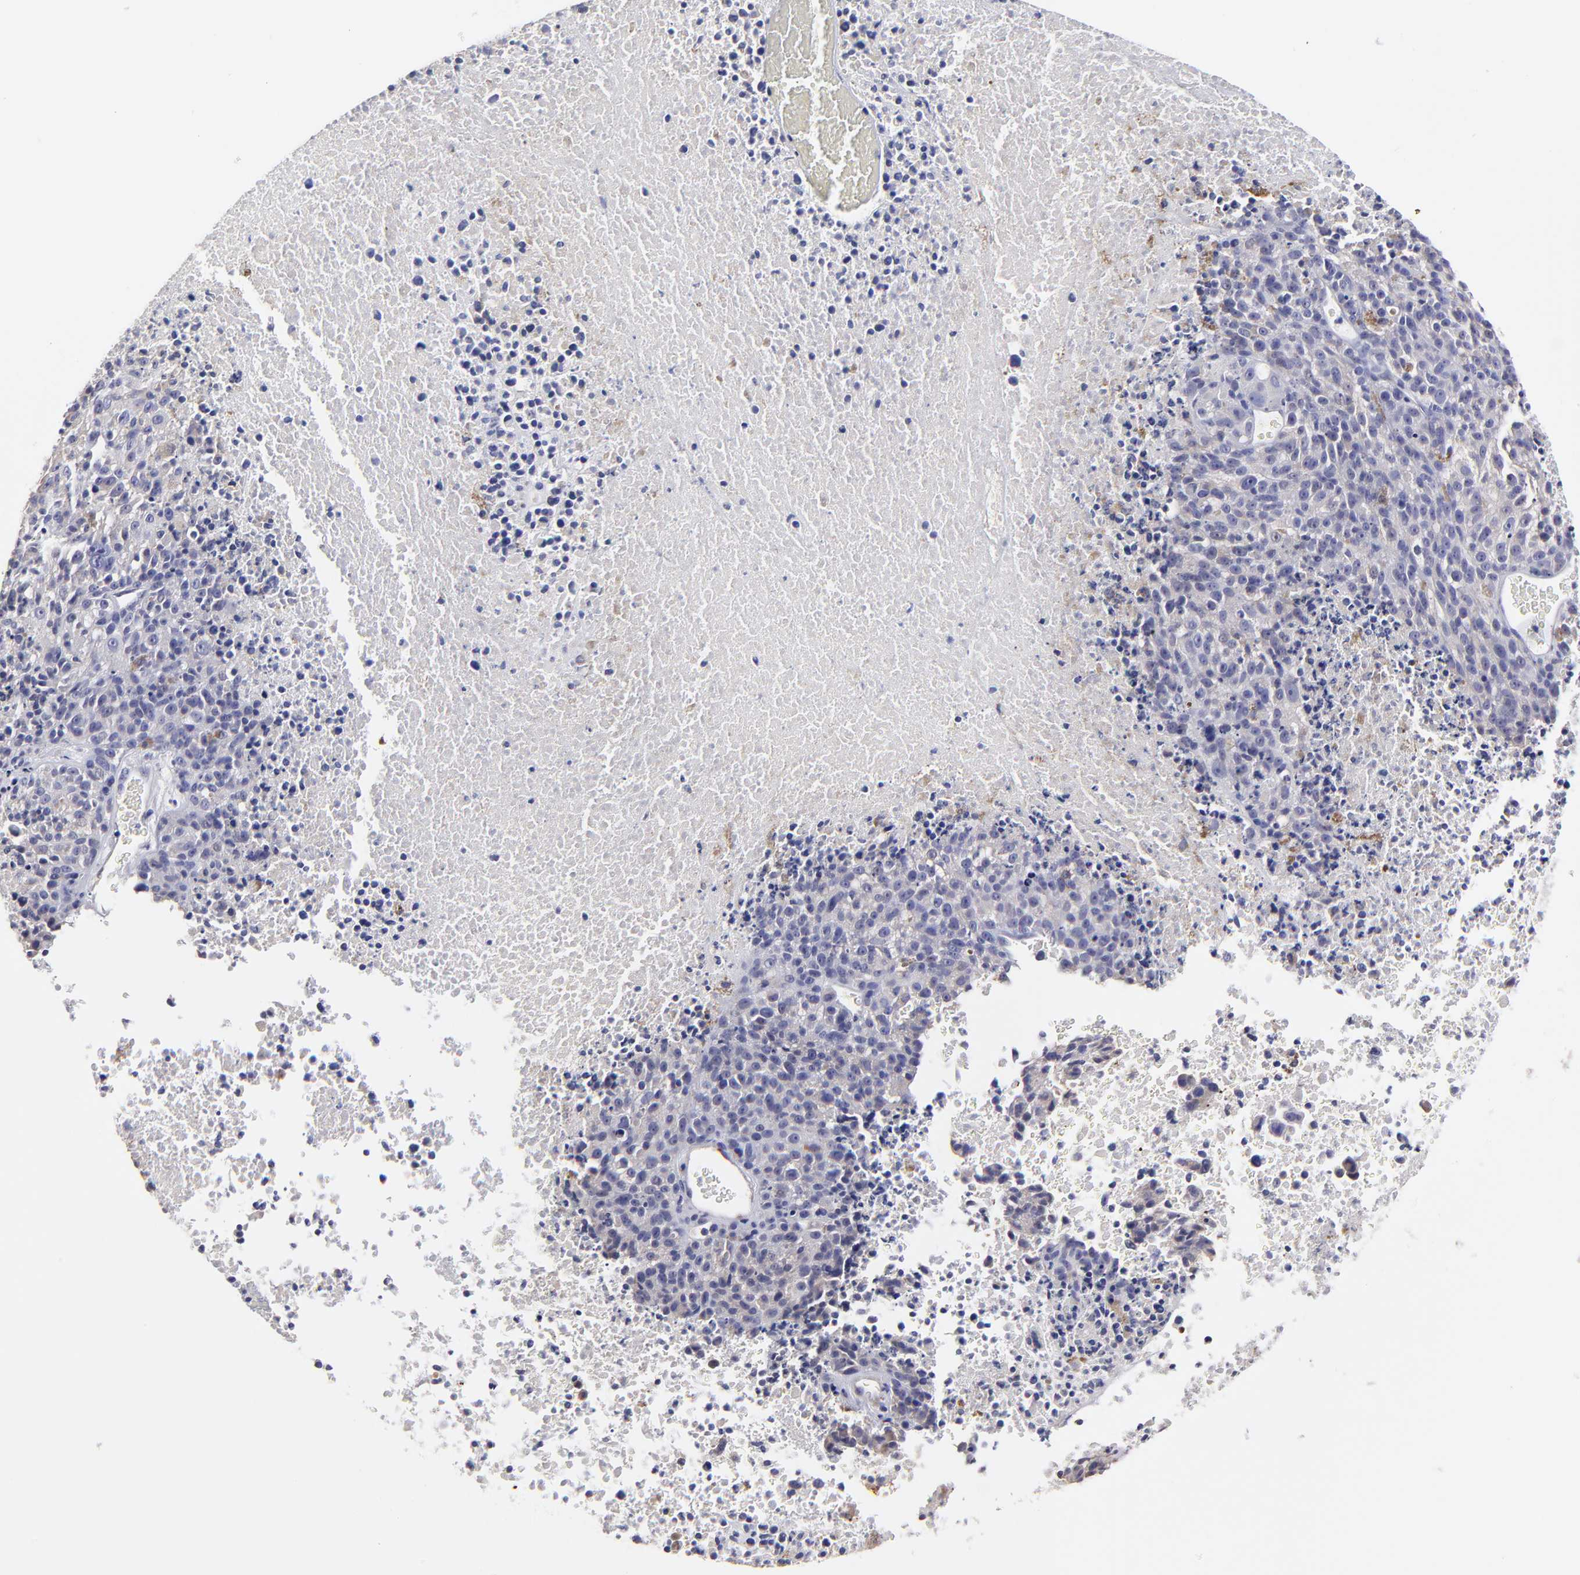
{"staining": {"intensity": "negative", "quantity": "none", "location": "none"}, "tissue": "melanoma", "cell_type": "Tumor cells", "image_type": "cancer", "snomed": [{"axis": "morphology", "description": "Malignant melanoma, Metastatic site"}, {"axis": "topography", "description": "Cerebral cortex"}], "caption": "High power microscopy histopathology image of an IHC photomicrograph of malignant melanoma (metastatic site), revealing no significant positivity in tumor cells.", "gene": "BTG2", "patient": {"sex": "female", "age": 52}}